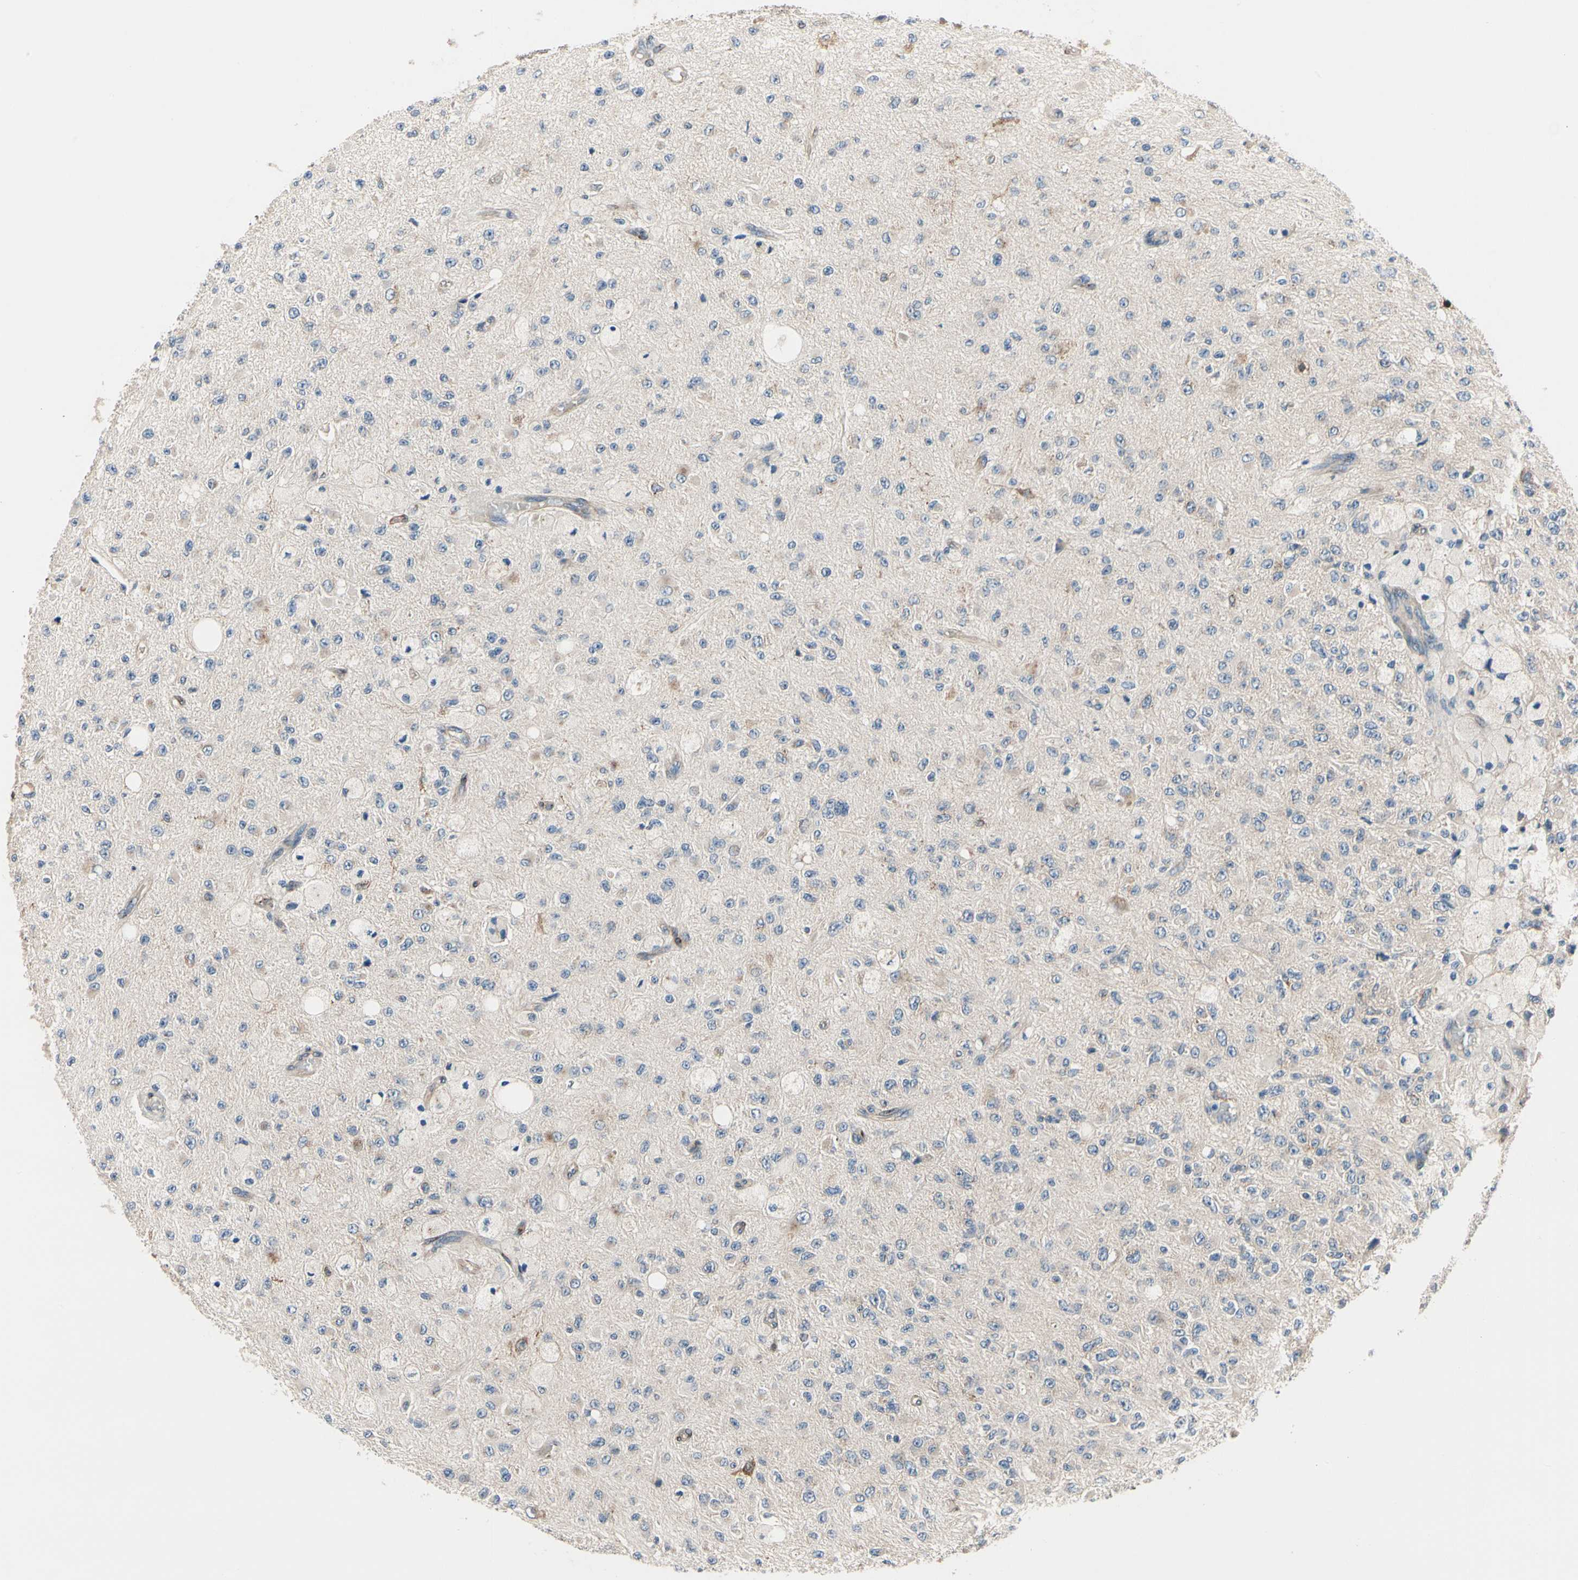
{"staining": {"intensity": "negative", "quantity": "none", "location": "none"}, "tissue": "glioma", "cell_type": "Tumor cells", "image_type": "cancer", "snomed": [{"axis": "morphology", "description": "Glioma, malignant, High grade"}, {"axis": "topography", "description": "pancreas cauda"}], "caption": "A high-resolution photomicrograph shows immunohistochemistry staining of high-grade glioma (malignant), which reveals no significant expression in tumor cells.", "gene": "PRKAR2B", "patient": {"sex": "male", "age": 60}}